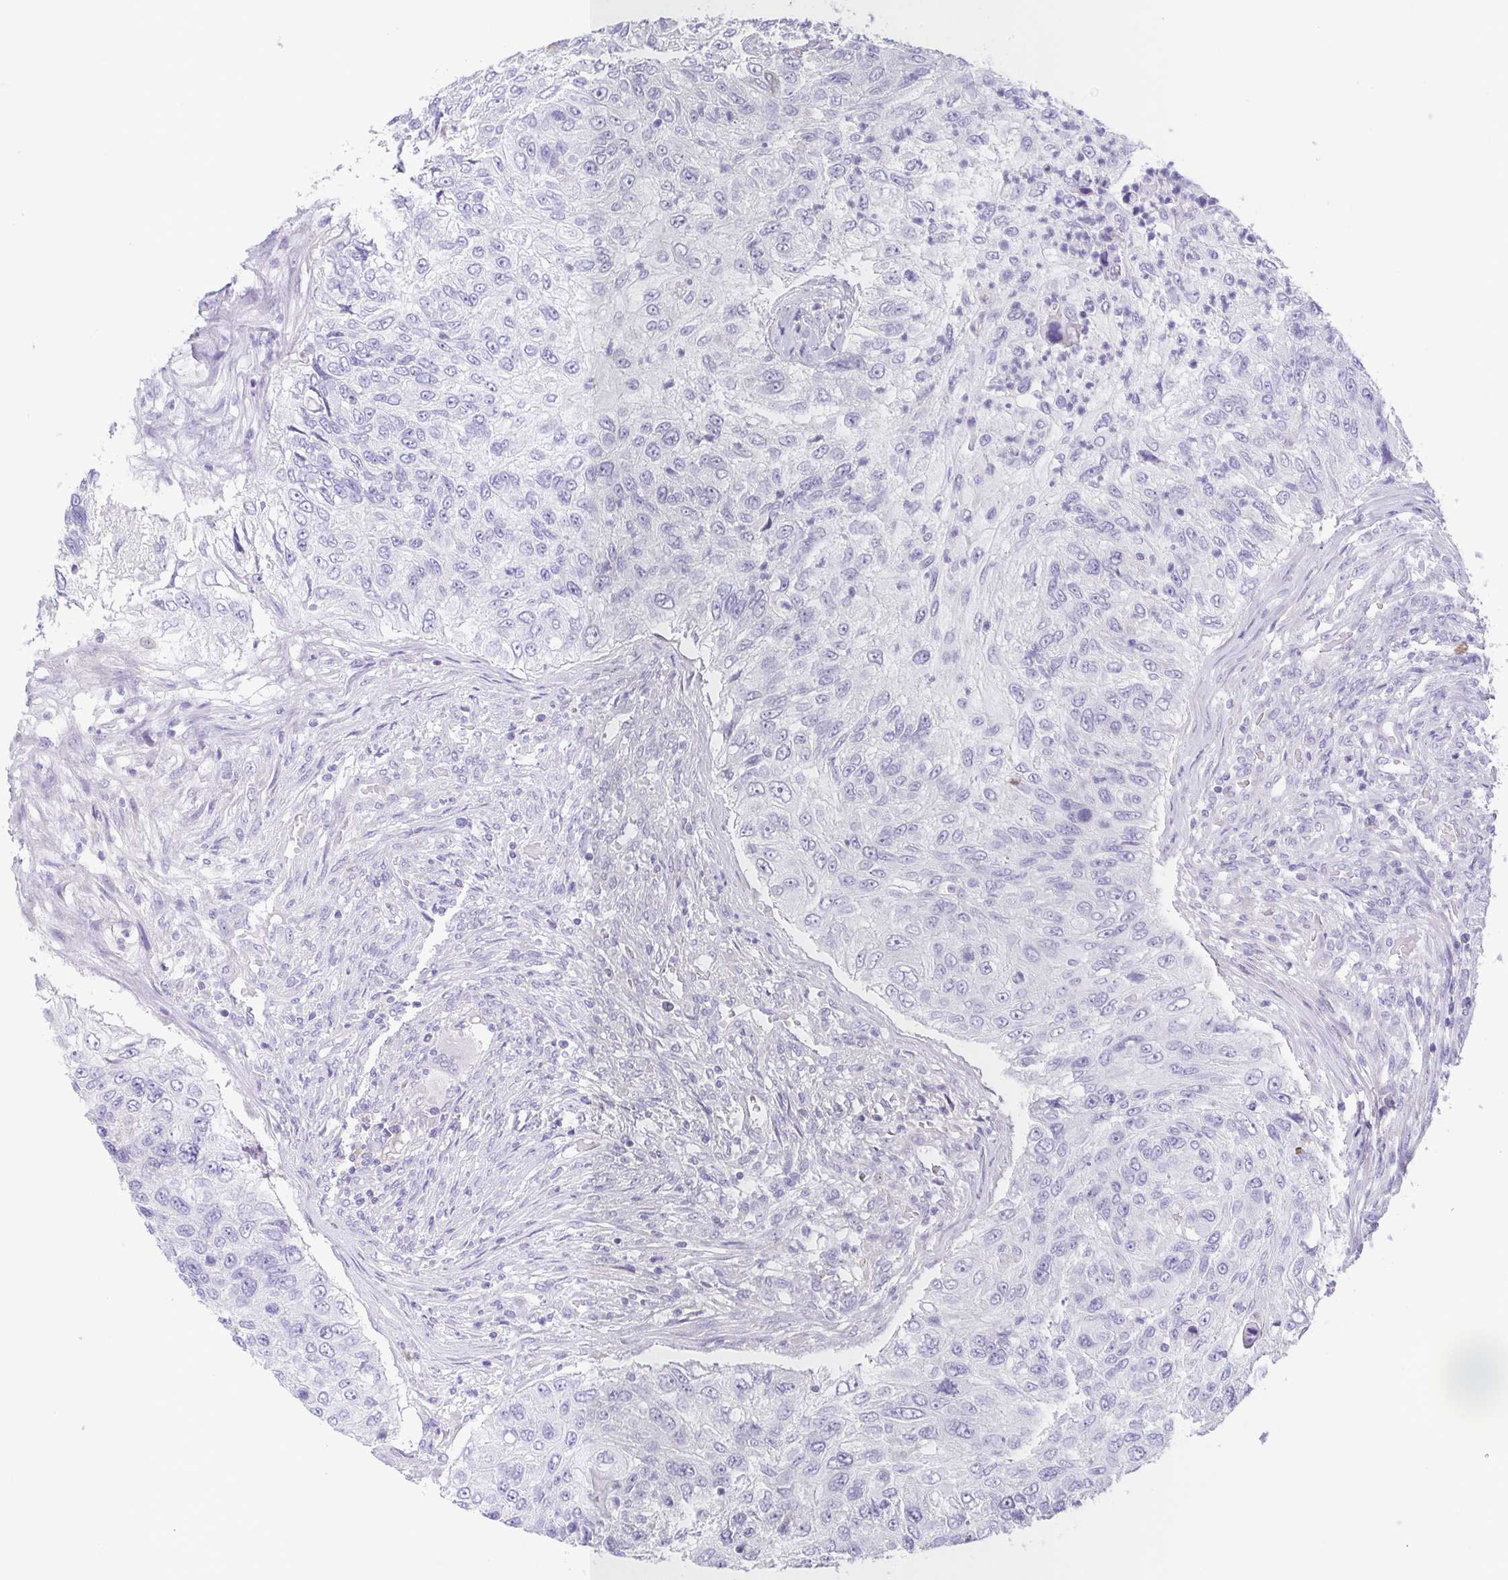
{"staining": {"intensity": "negative", "quantity": "none", "location": "none"}, "tissue": "urothelial cancer", "cell_type": "Tumor cells", "image_type": "cancer", "snomed": [{"axis": "morphology", "description": "Urothelial carcinoma, High grade"}, {"axis": "topography", "description": "Urinary bladder"}], "caption": "This is a micrograph of immunohistochemistry (IHC) staining of urothelial carcinoma (high-grade), which shows no positivity in tumor cells.", "gene": "PKDREJ", "patient": {"sex": "female", "age": 60}}